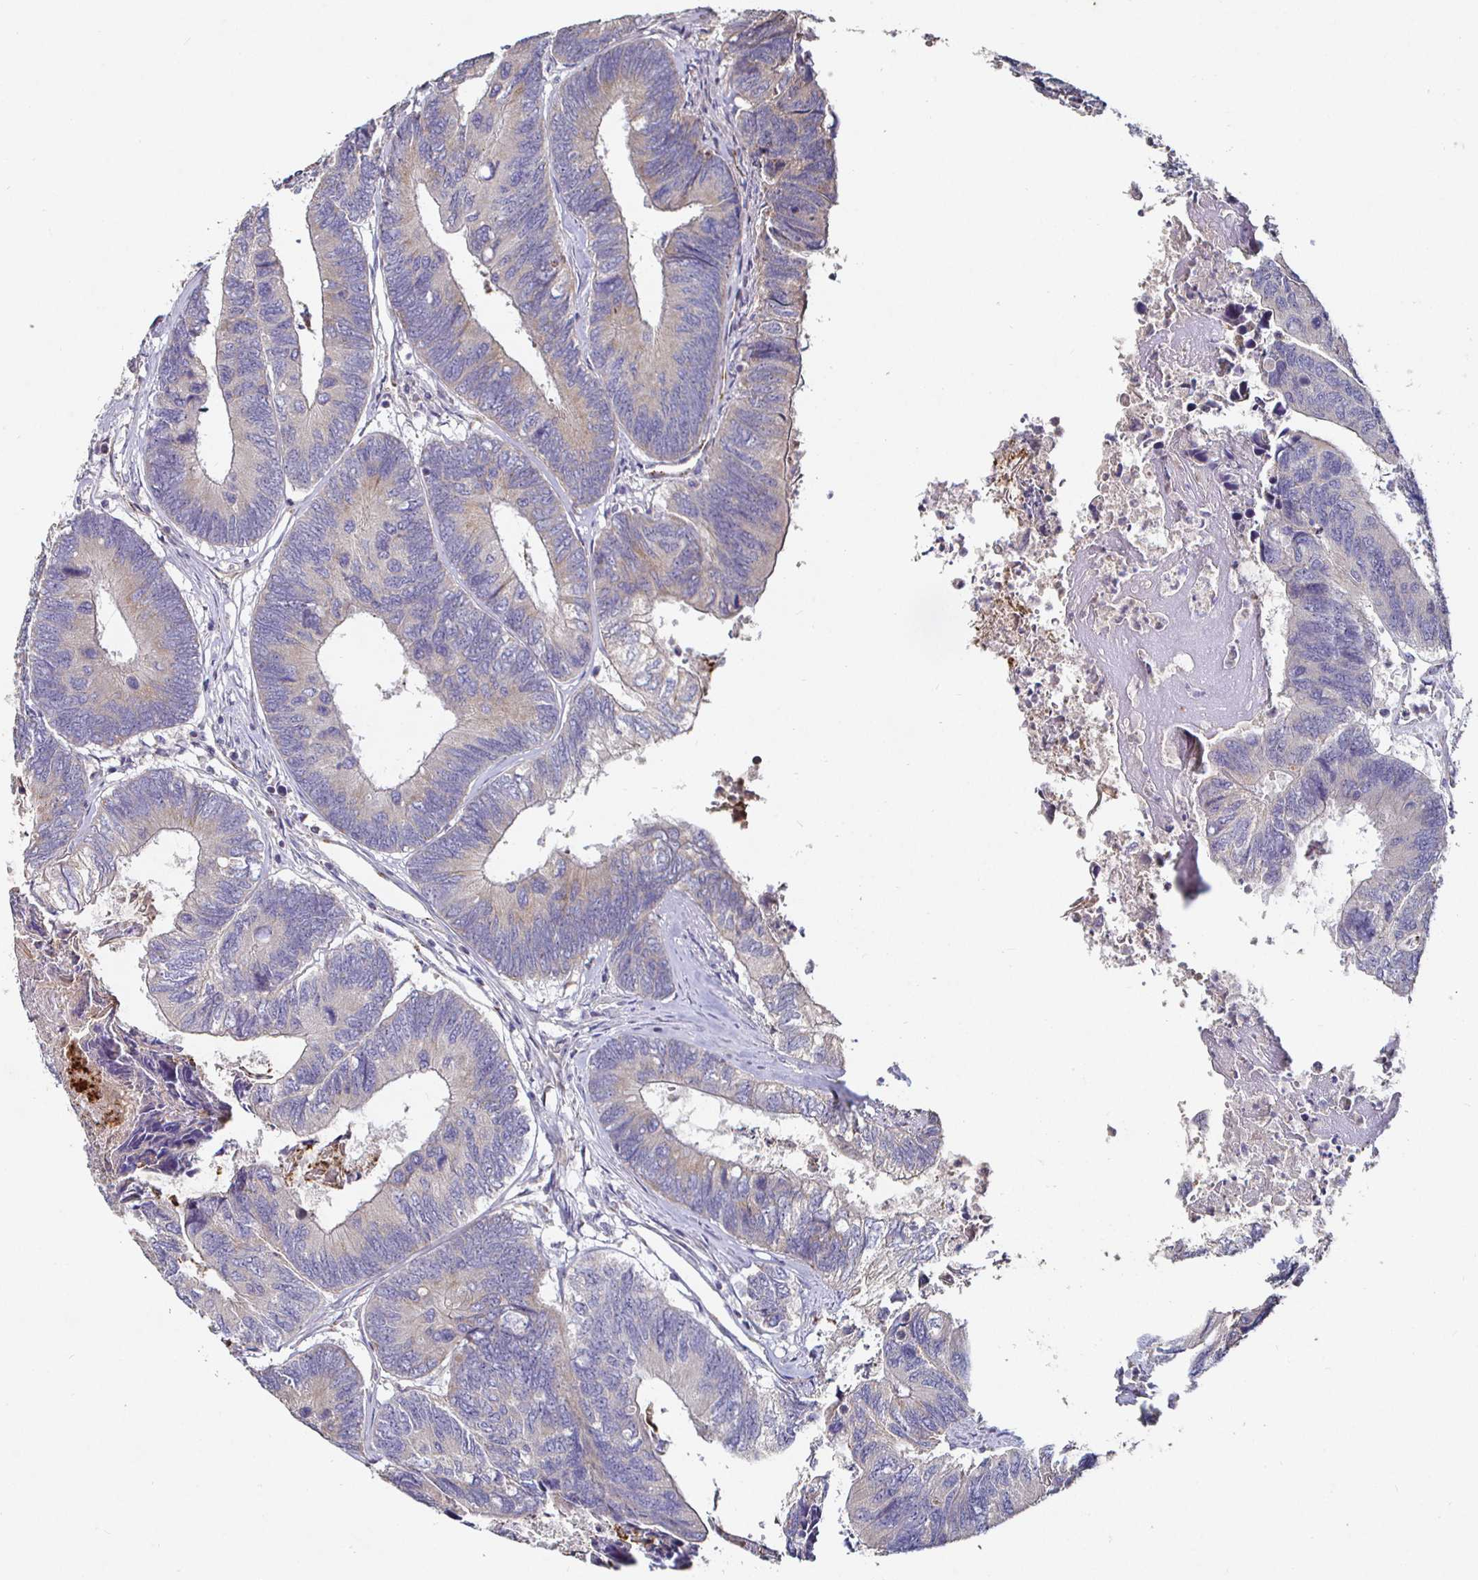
{"staining": {"intensity": "weak", "quantity": ">75%", "location": "cytoplasmic/membranous"}, "tissue": "colorectal cancer", "cell_type": "Tumor cells", "image_type": "cancer", "snomed": [{"axis": "morphology", "description": "Adenocarcinoma, NOS"}, {"axis": "topography", "description": "Colon"}], "caption": "A brown stain labels weak cytoplasmic/membranous staining of a protein in human colorectal cancer (adenocarcinoma) tumor cells.", "gene": "NRSN1", "patient": {"sex": "female", "age": 67}}